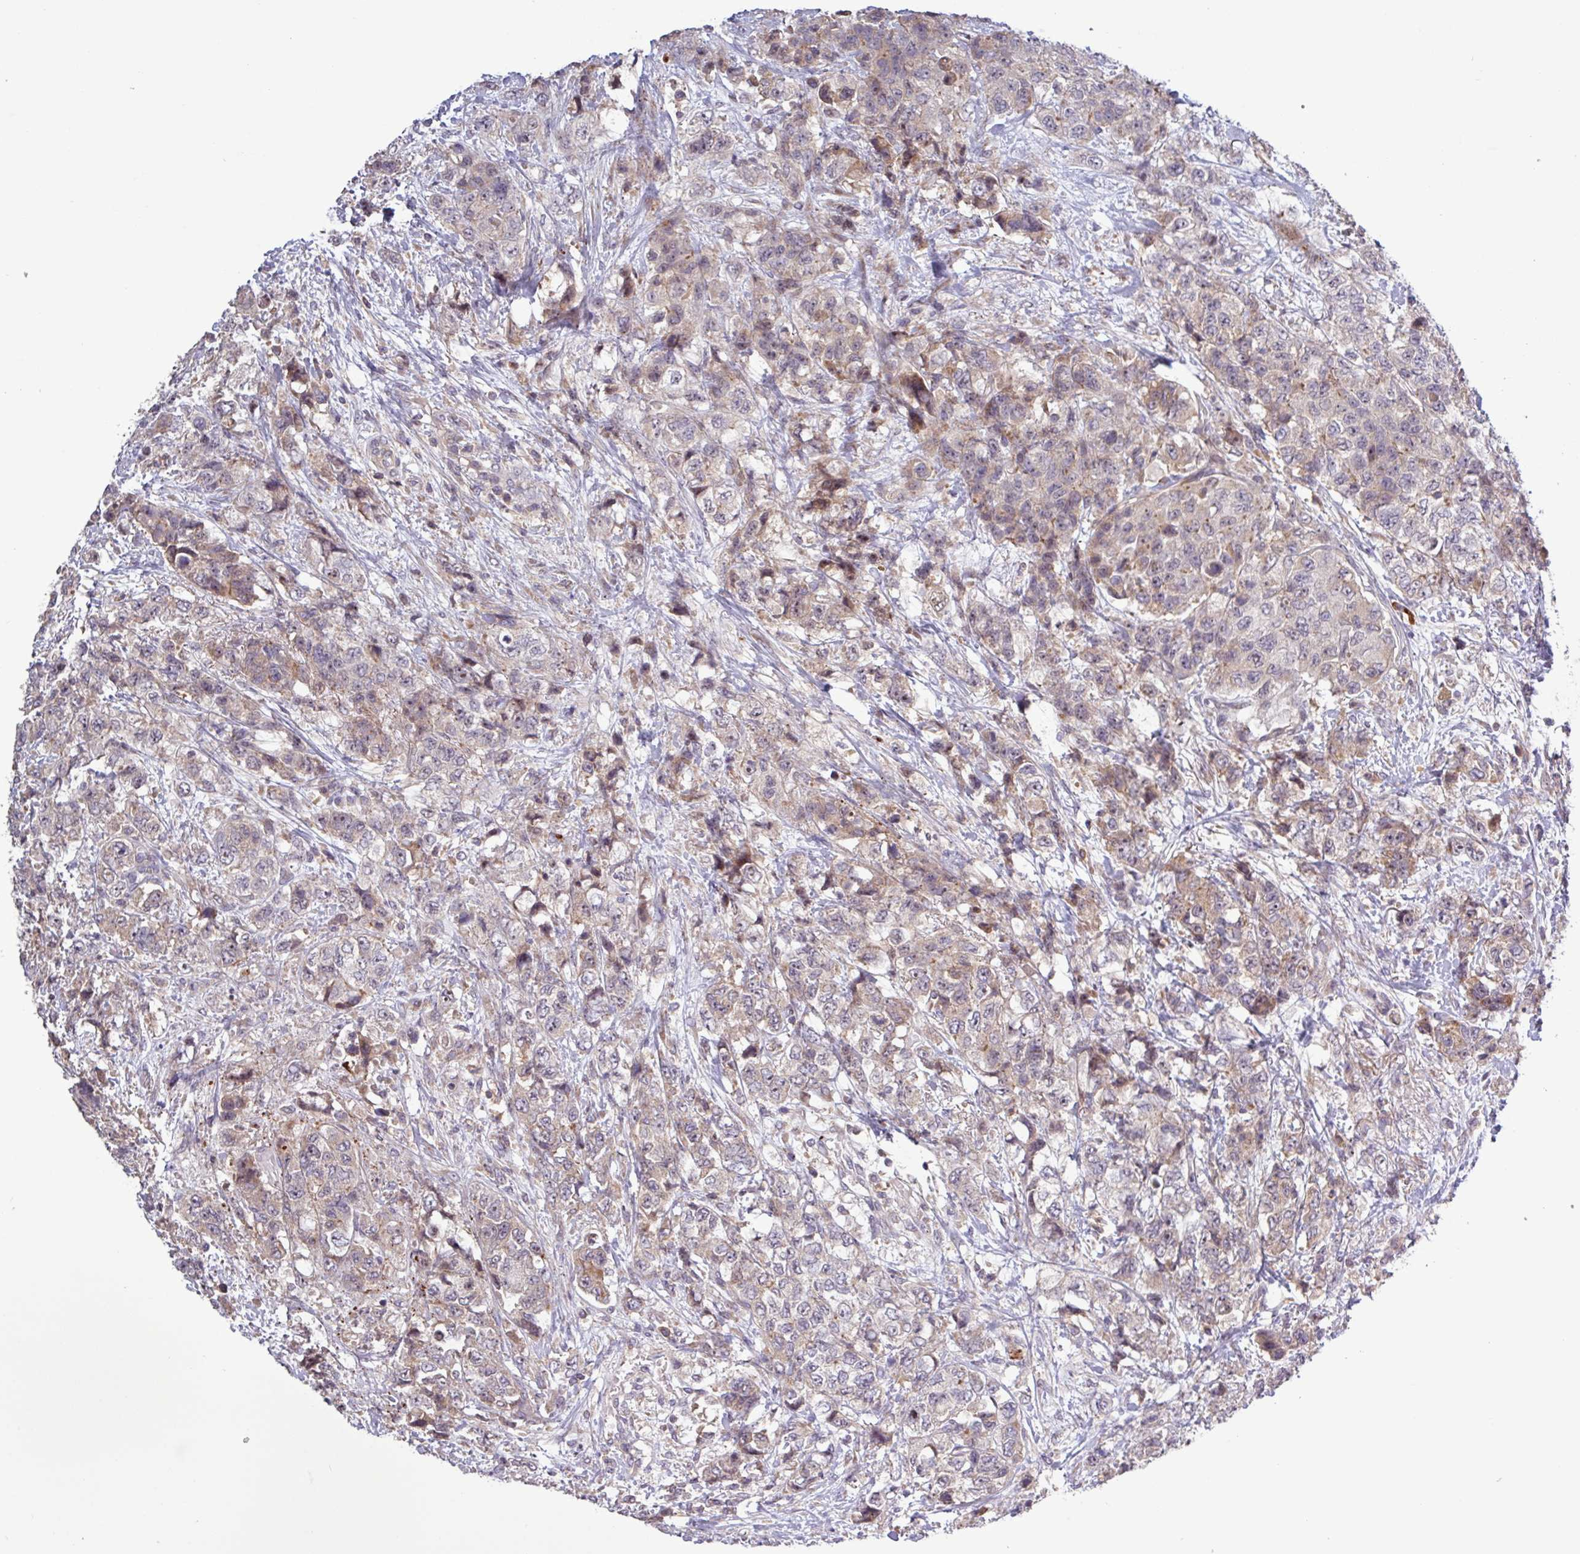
{"staining": {"intensity": "weak", "quantity": "25%-75%", "location": "cytoplasmic/membranous"}, "tissue": "urothelial cancer", "cell_type": "Tumor cells", "image_type": "cancer", "snomed": [{"axis": "morphology", "description": "Urothelial carcinoma, High grade"}, {"axis": "topography", "description": "Urinary bladder"}], "caption": "Weak cytoplasmic/membranous expression is seen in about 25%-75% of tumor cells in urothelial carcinoma (high-grade). (IHC, brightfield microscopy, high magnification).", "gene": "TNFSF12", "patient": {"sex": "female", "age": 78}}